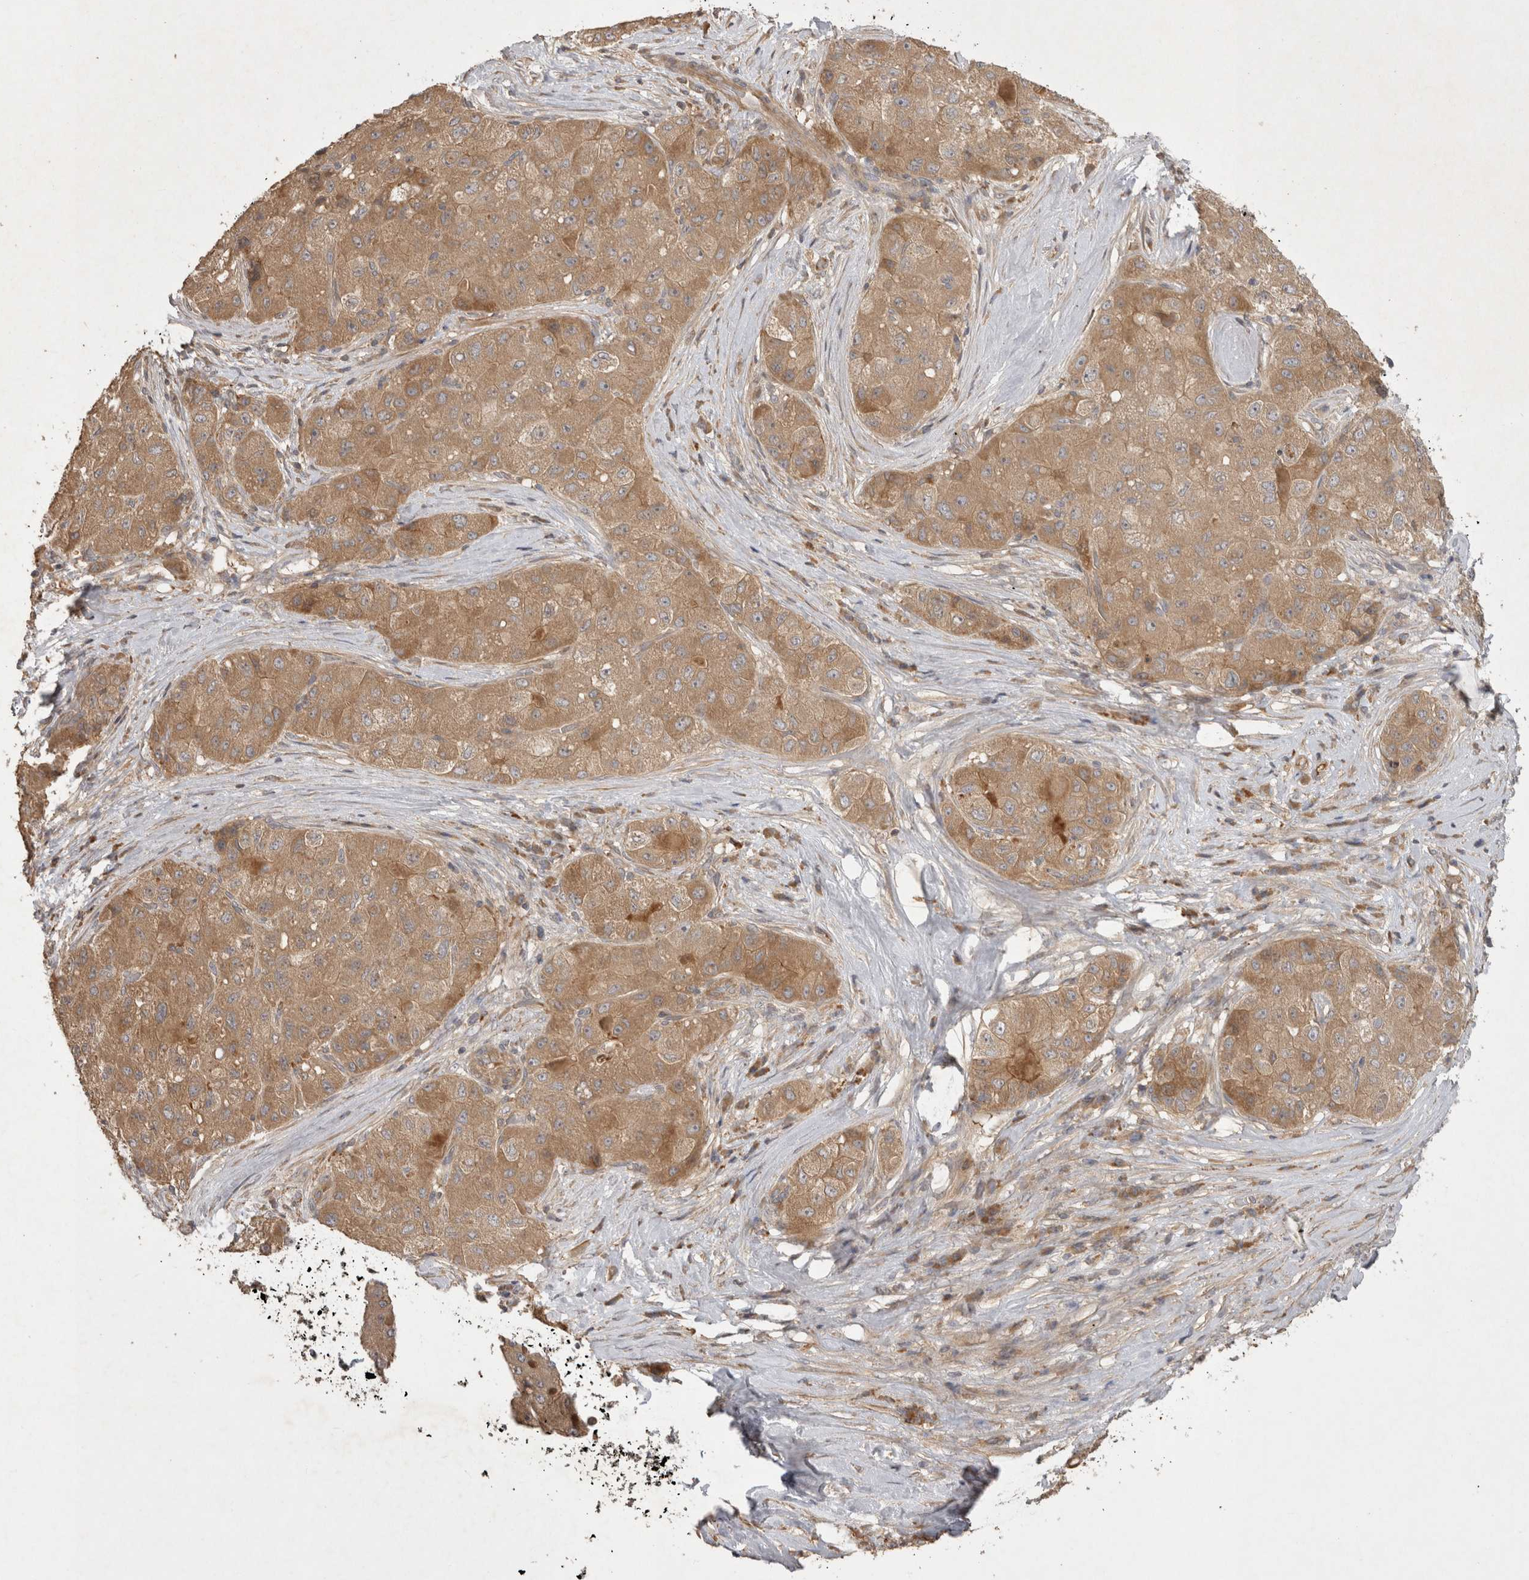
{"staining": {"intensity": "weak", "quantity": ">75%", "location": "cytoplasmic/membranous"}, "tissue": "liver cancer", "cell_type": "Tumor cells", "image_type": "cancer", "snomed": [{"axis": "morphology", "description": "Carcinoma, Hepatocellular, NOS"}, {"axis": "topography", "description": "Liver"}], "caption": "Immunohistochemical staining of human liver hepatocellular carcinoma displays weak cytoplasmic/membranous protein staining in about >75% of tumor cells.", "gene": "PPP1R42", "patient": {"sex": "male", "age": 80}}